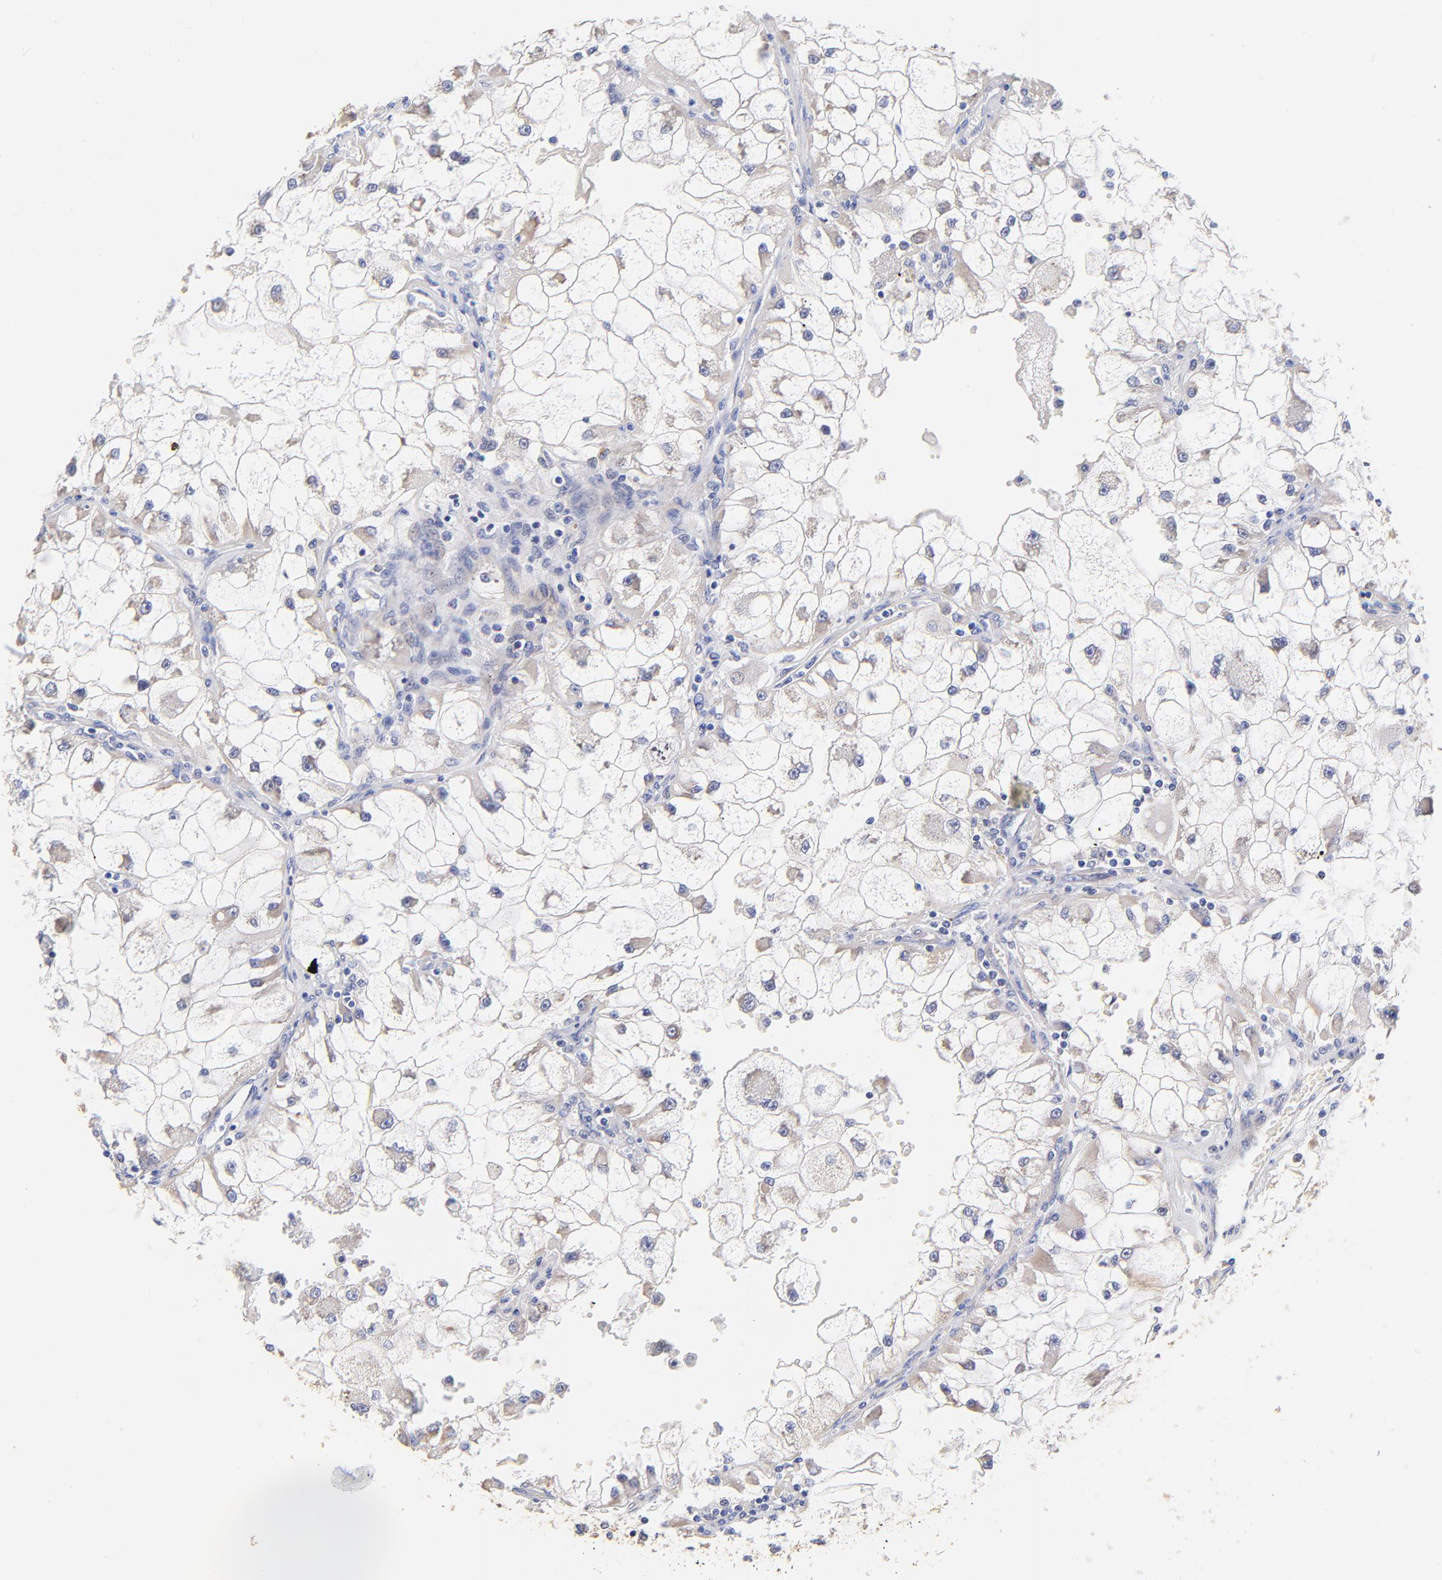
{"staining": {"intensity": "negative", "quantity": "none", "location": "none"}, "tissue": "renal cancer", "cell_type": "Tumor cells", "image_type": "cancer", "snomed": [{"axis": "morphology", "description": "Adenocarcinoma, NOS"}, {"axis": "topography", "description": "Kidney"}], "caption": "The histopathology image exhibits no significant staining in tumor cells of renal cancer.", "gene": "PTK7", "patient": {"sex": "female", "age": 73}}